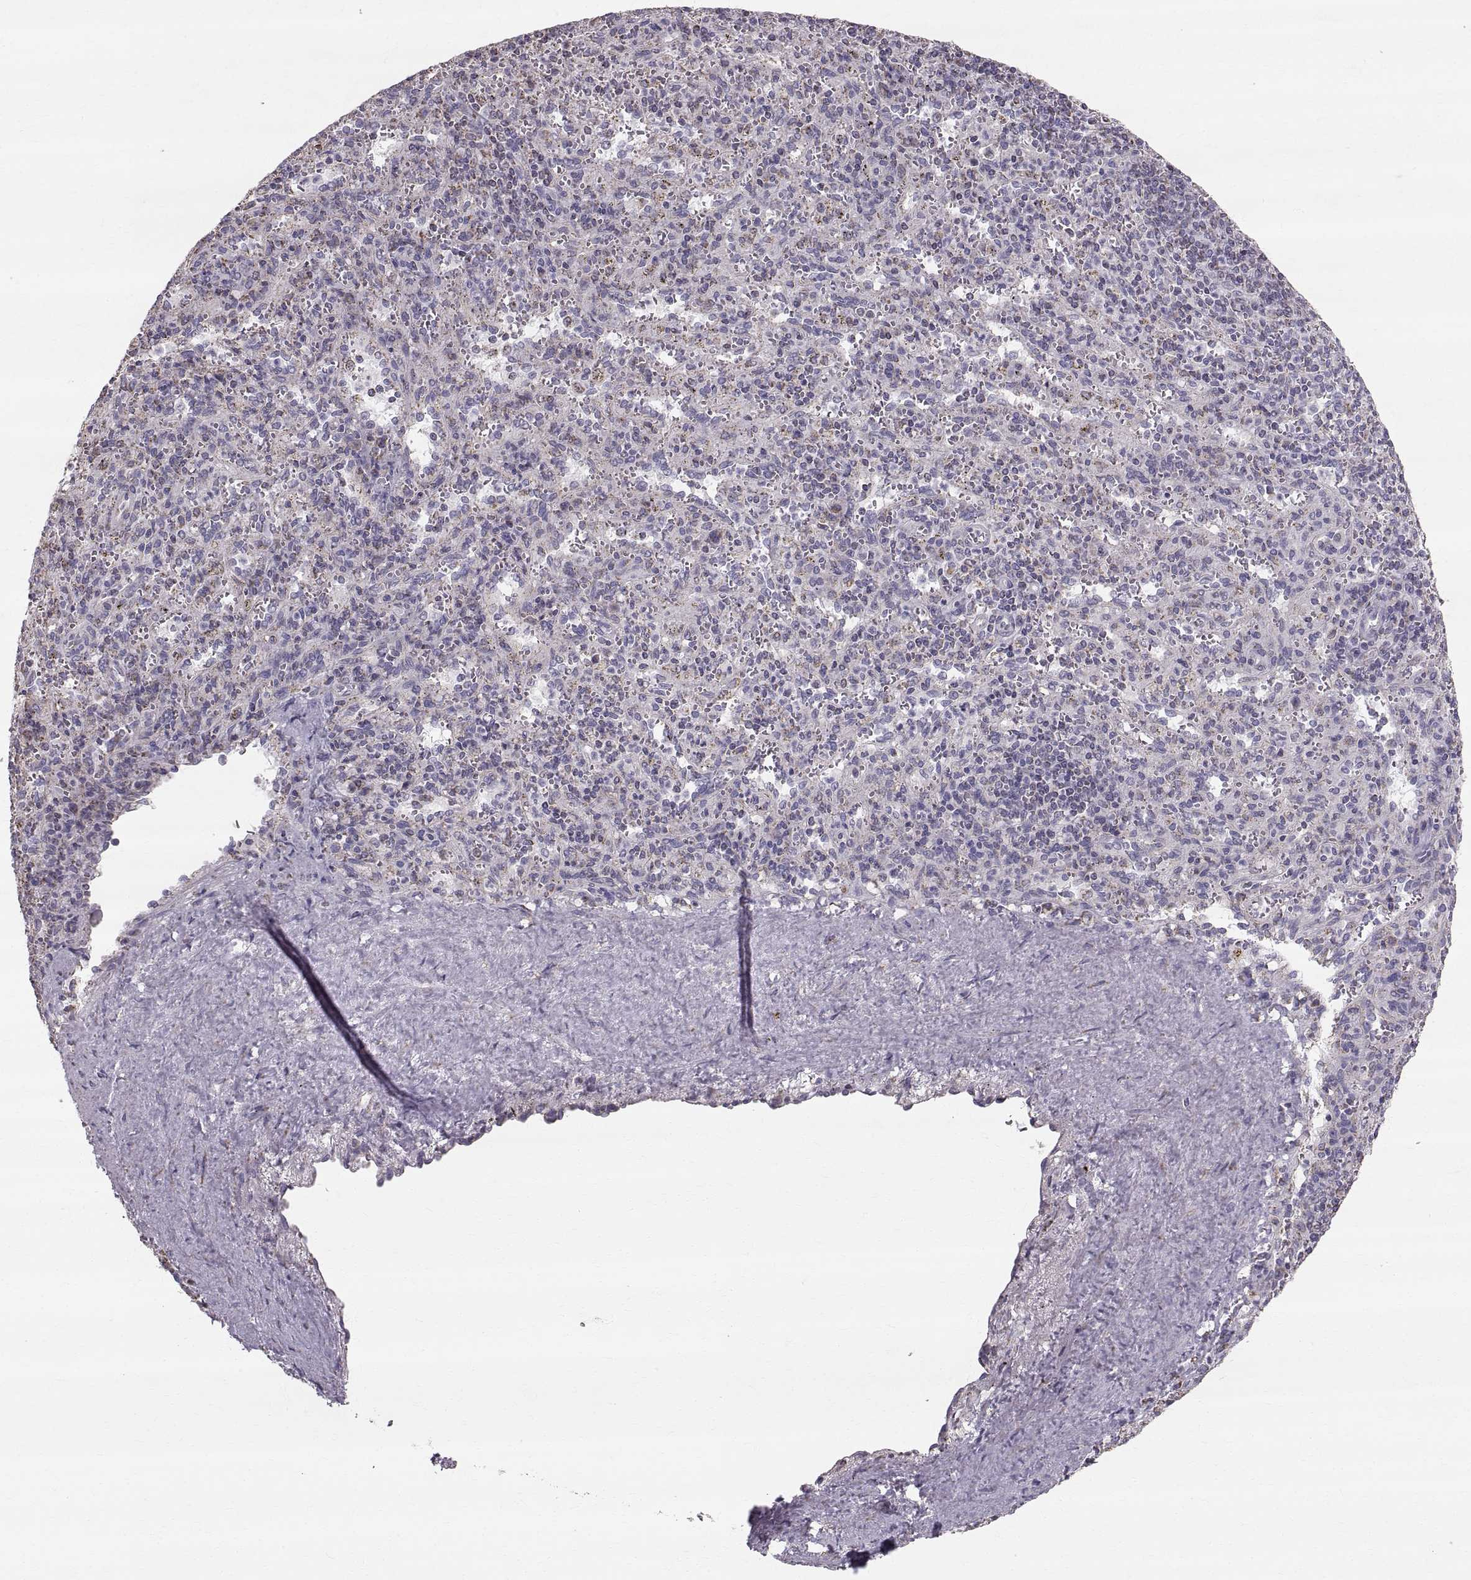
{"staining": {"intensity": "negative", "quantity": "none", "location": "none"}, "tissue": "spleen", "cell_type": "Cells in red pulp", "image_type": "normal", "snomed": [{"axis": "morphology", "description": "Normal tissue, NOS"}, {"axis": "topography", "description": "Spleen"}], "caption": "IHC of benign spleen shows no staining in cells in red pulp.", "gene": "STMND1", "patient": {"sex": "male", "age": 57}}